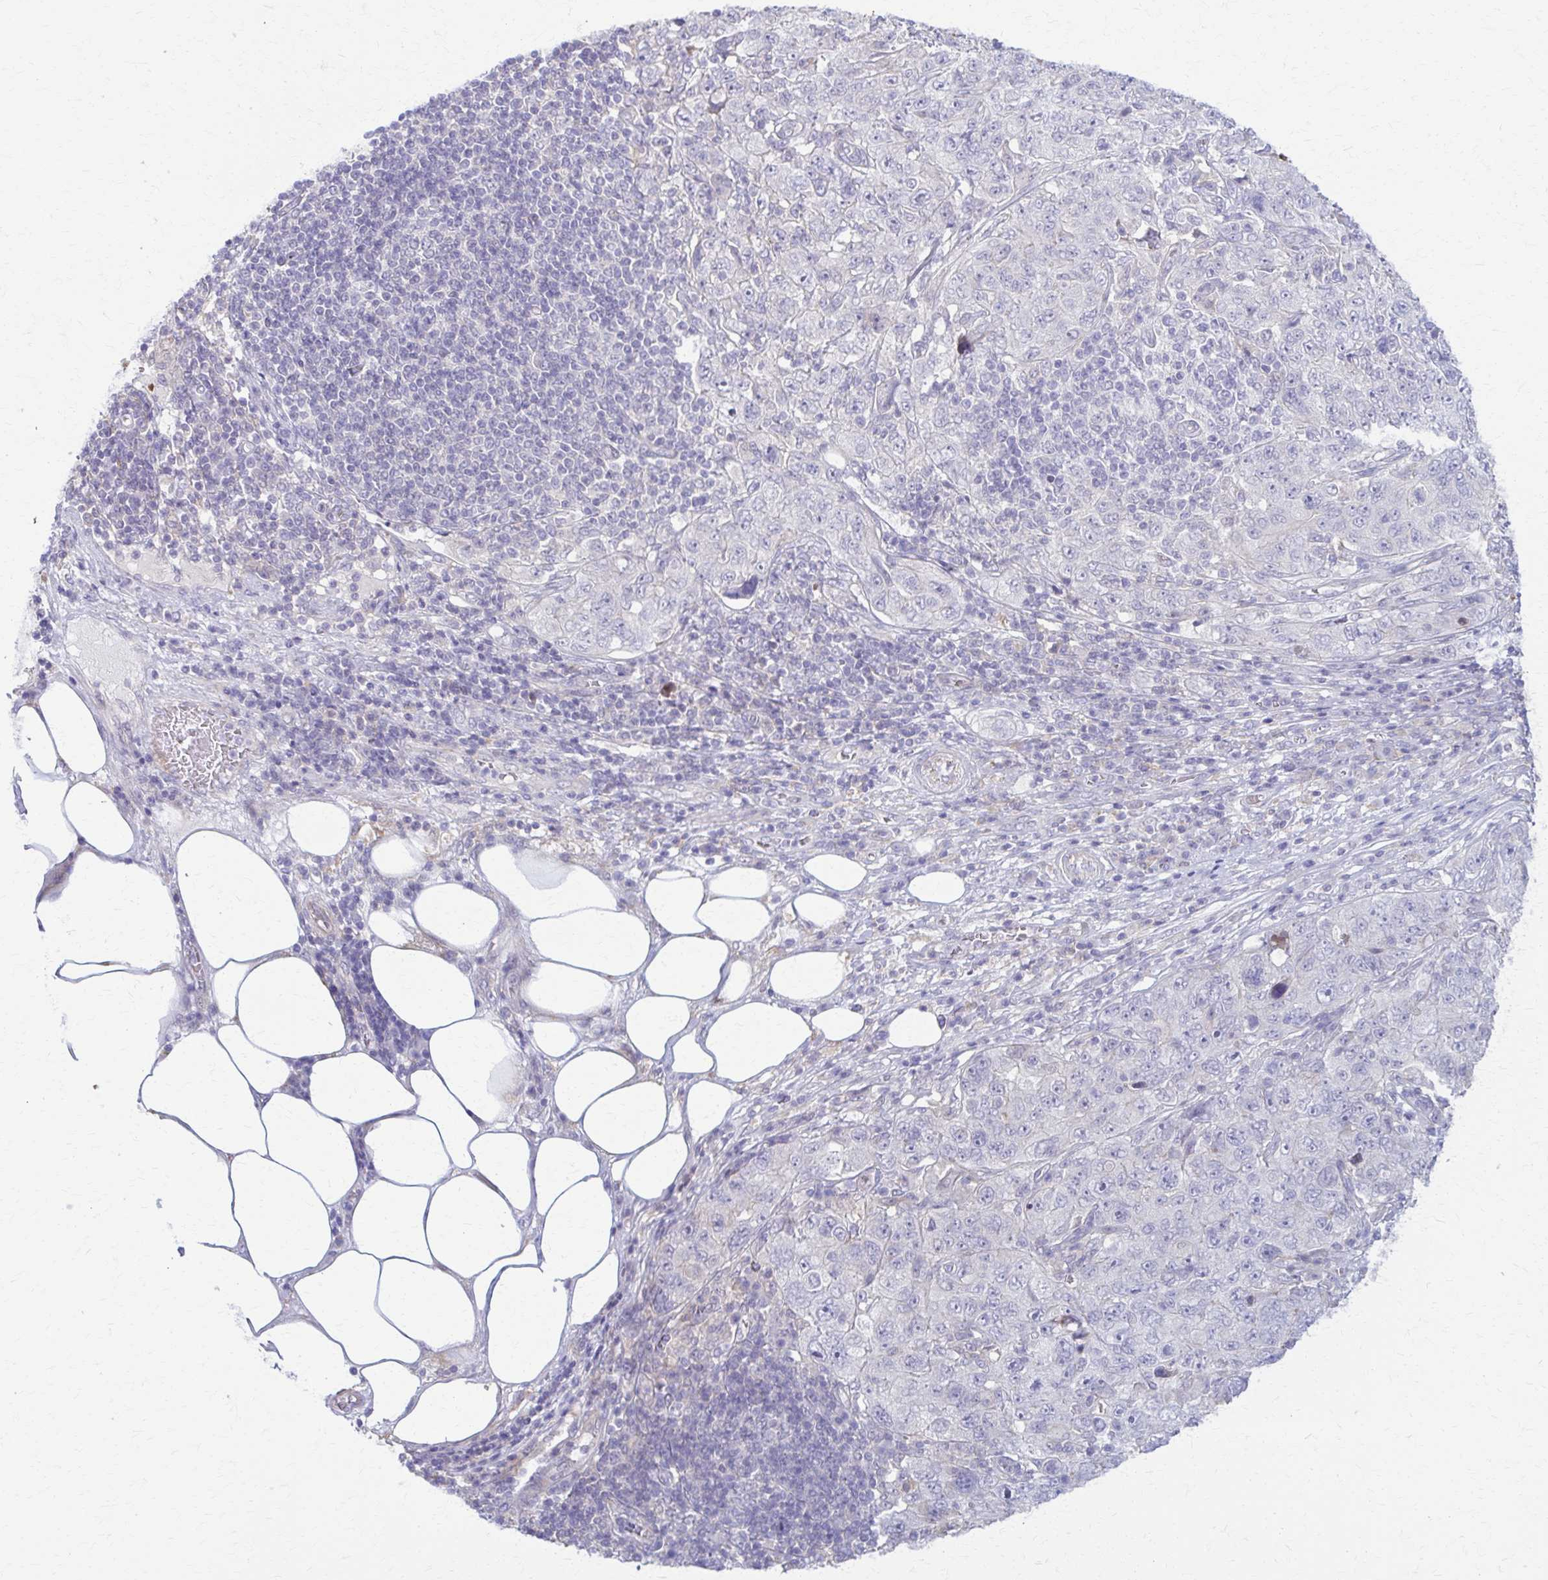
{"staining": {"intensity": "negative", "quantity": "none", "location": "none"}, "tissue": "pancreatic cancer", "cell_type": "Tumor cells", "image_type": "cancer", "snomed": [{"axis": "morphology", "description": "Adenocarcinoma, NOS"}, {"axis": "topography", "description": "Pancreas"}], "caption": "Immunohistochemical staining of pancreatic cancer (adenocarcinoma) exhibits no significant expression in tumor cells.", "gene": "RHOBTB2", "patient": {"sex": "male", "age": 68}}